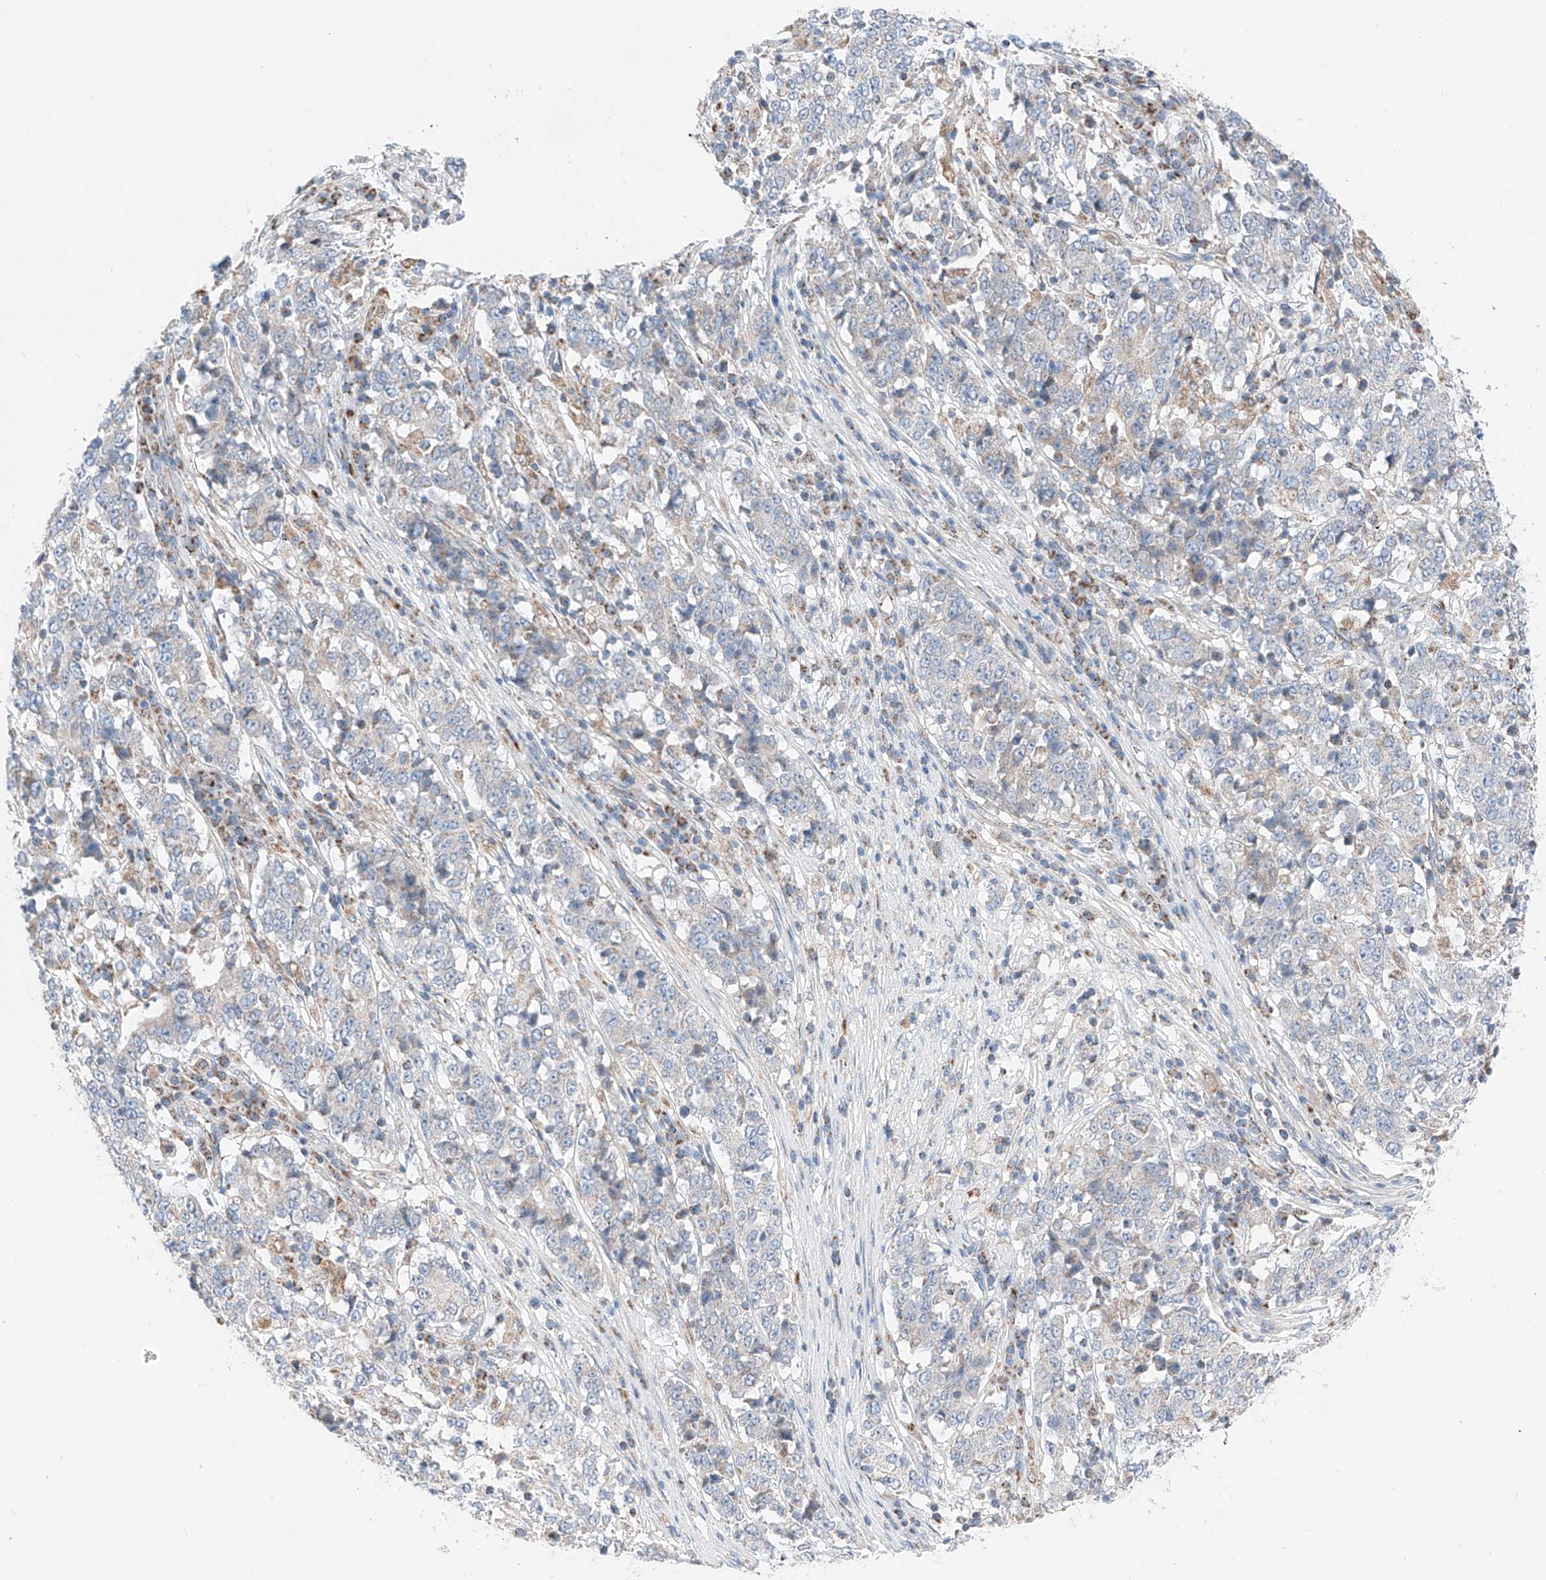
{"staining": {"intensity": "weak", "quantity": "<25%", "location": "cytoplasmic/membranous"}, "tissue": "stomach cancer", "cell_type": "Tumor cells", "image_type": "cancer", "snomed": [{"axis": "morphology", "description": "Adenocarcinoma, NOS"}, {"axis": "topography", "description": "Stomach"}], "caption": "Immunohistochemical staining of stomach adenocarcinoma displays no significant staining in tumor cells. (Stains: DAB immunohistochemistry (IHC) with hematoxylin counter stain, Microscopy: brightfield microscopy at high magnification).", "gene": "MRAP", "patient": {"sex": "male", "age": 59}}